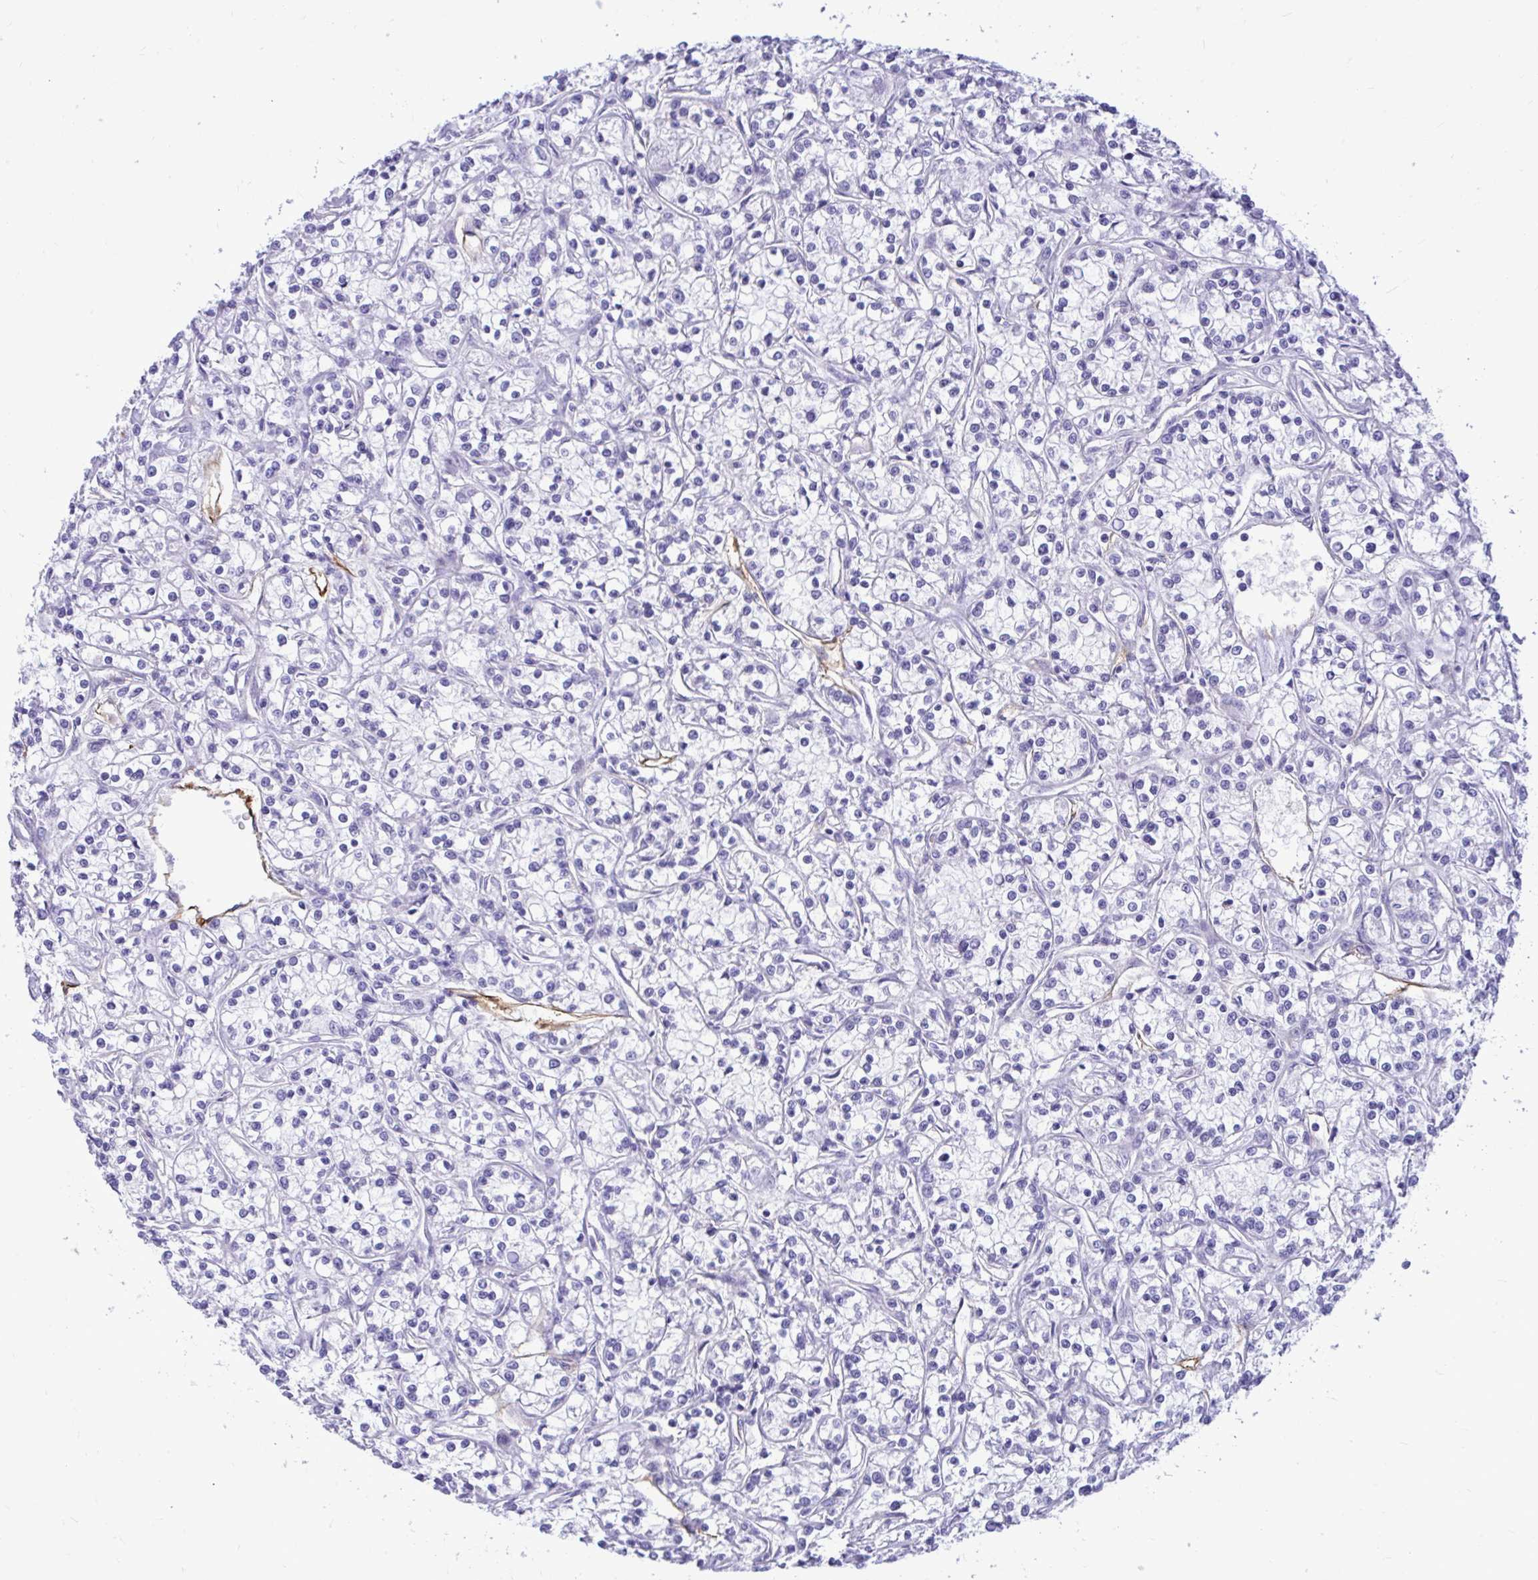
{"staining": {"intensity": "negative", "quantity": "none", "location": "none"}, "tissue": "renal cancer", "cell_type": "Tumor cells", "image_type": "cancer", "snomed": [{"axis": "morphology", "description": "Adenocarcinoma, NOS"}, {"axis": "topography", "description": "Kidney"}], "caption": "There is no significant expression in tumor cells of renal adenocarcinoma. Brightfield microscopy of immunohistochemistry stained with DAB (brown) and hematoxylin (blue), captured at high magnification.", "gene": "ABCG2", "patient": {"sex": "female", "age": 59}}